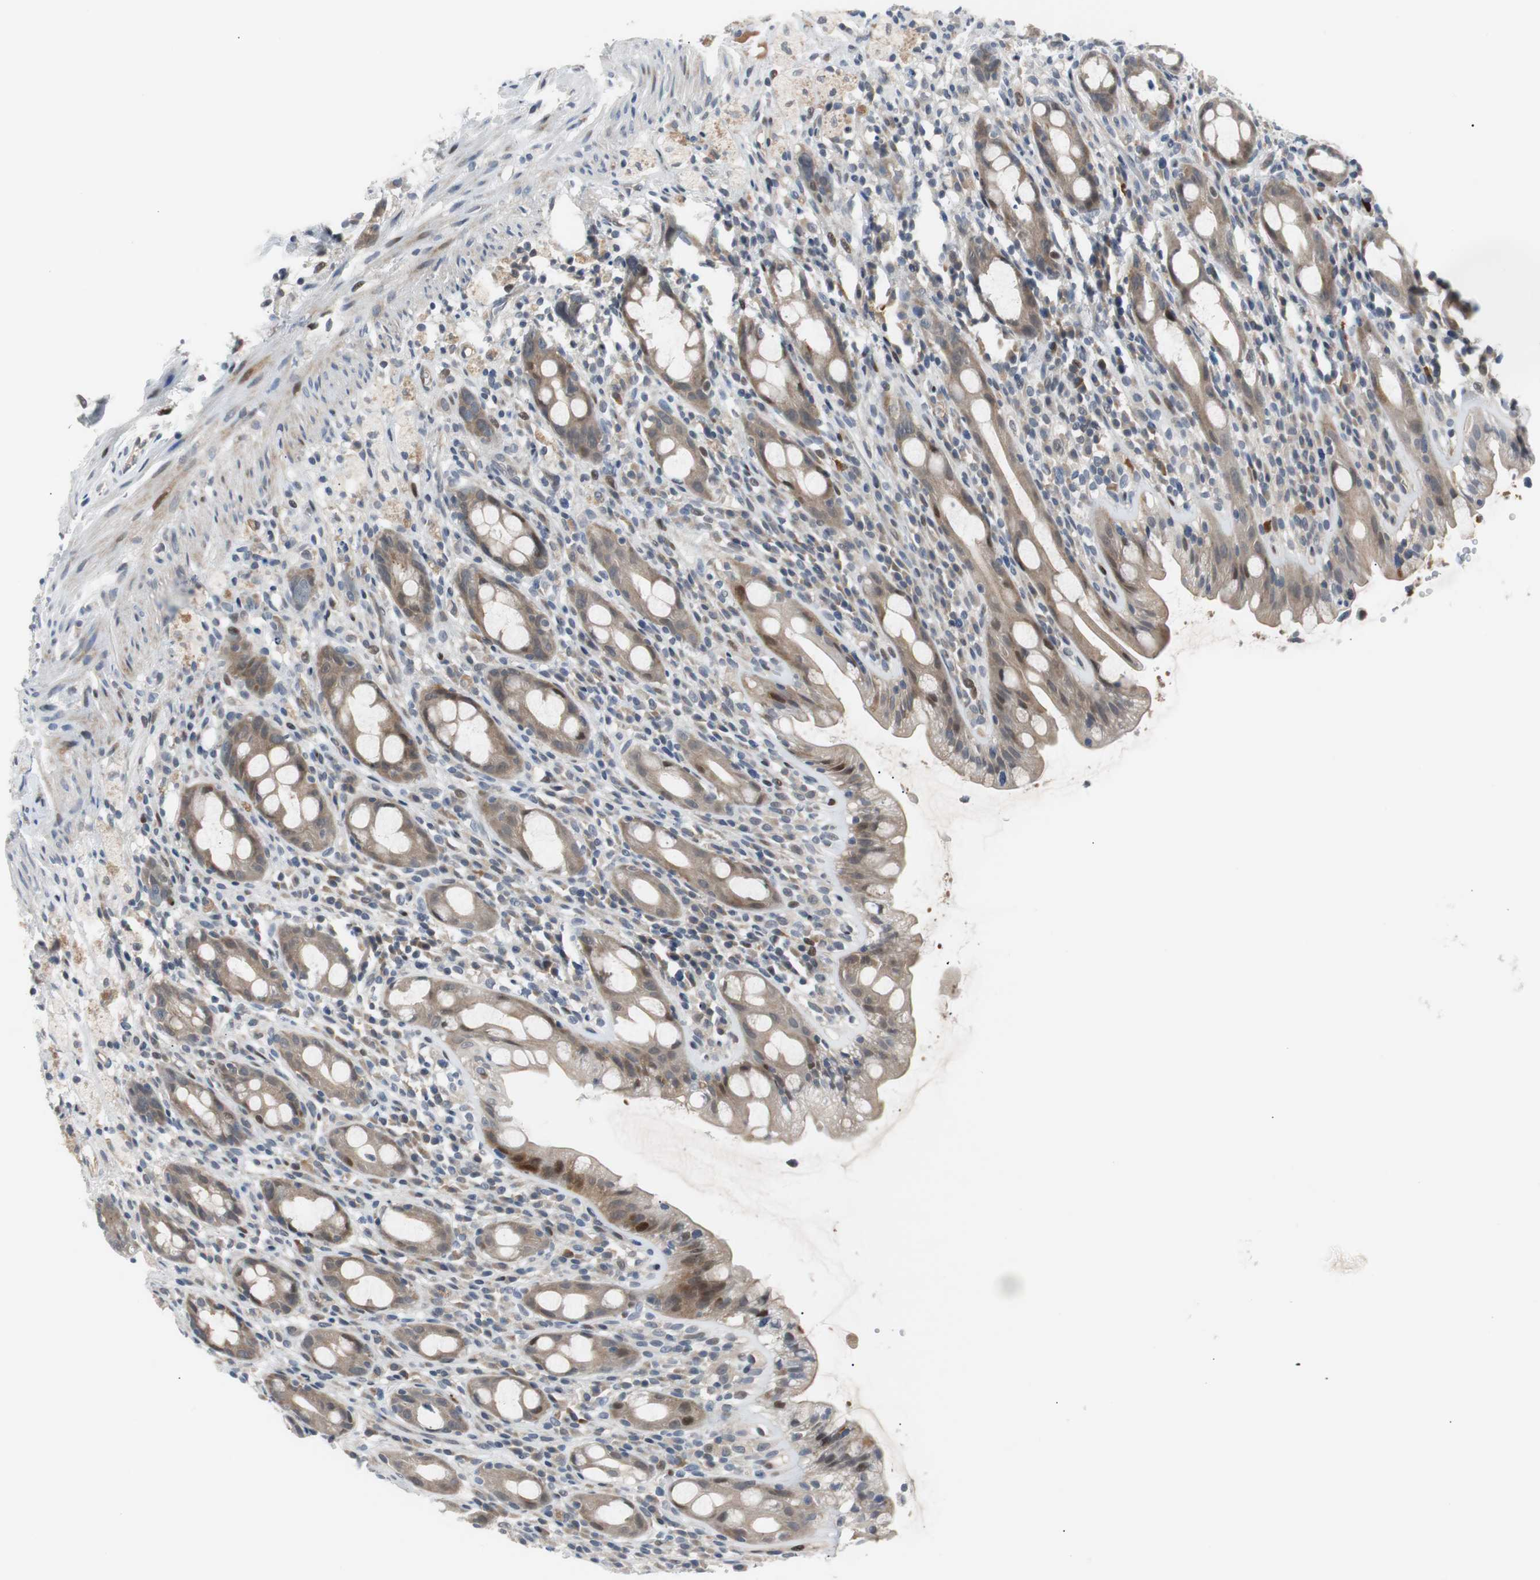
{"staining": {"intensity": "weak", "quantity": "25%-75%", "location": "cytoplasmic/membranous,nuclear"}, "tissue": "rectum", "cell_type": "Glandular cells", "image_type": "normal", "snomed": [{"axis": "morphology", "description": "Normal tissue, NOS"}, {"axis": "topography", "description": "Rectum"}], "caption": "Weak cytoplasmic/membranous,nuclear staining is appreciated in about 25%-75% of glandular cells in benign rectum.", "gene": "MAP2K4", "patient": {"sex": "male", "age": 44}}